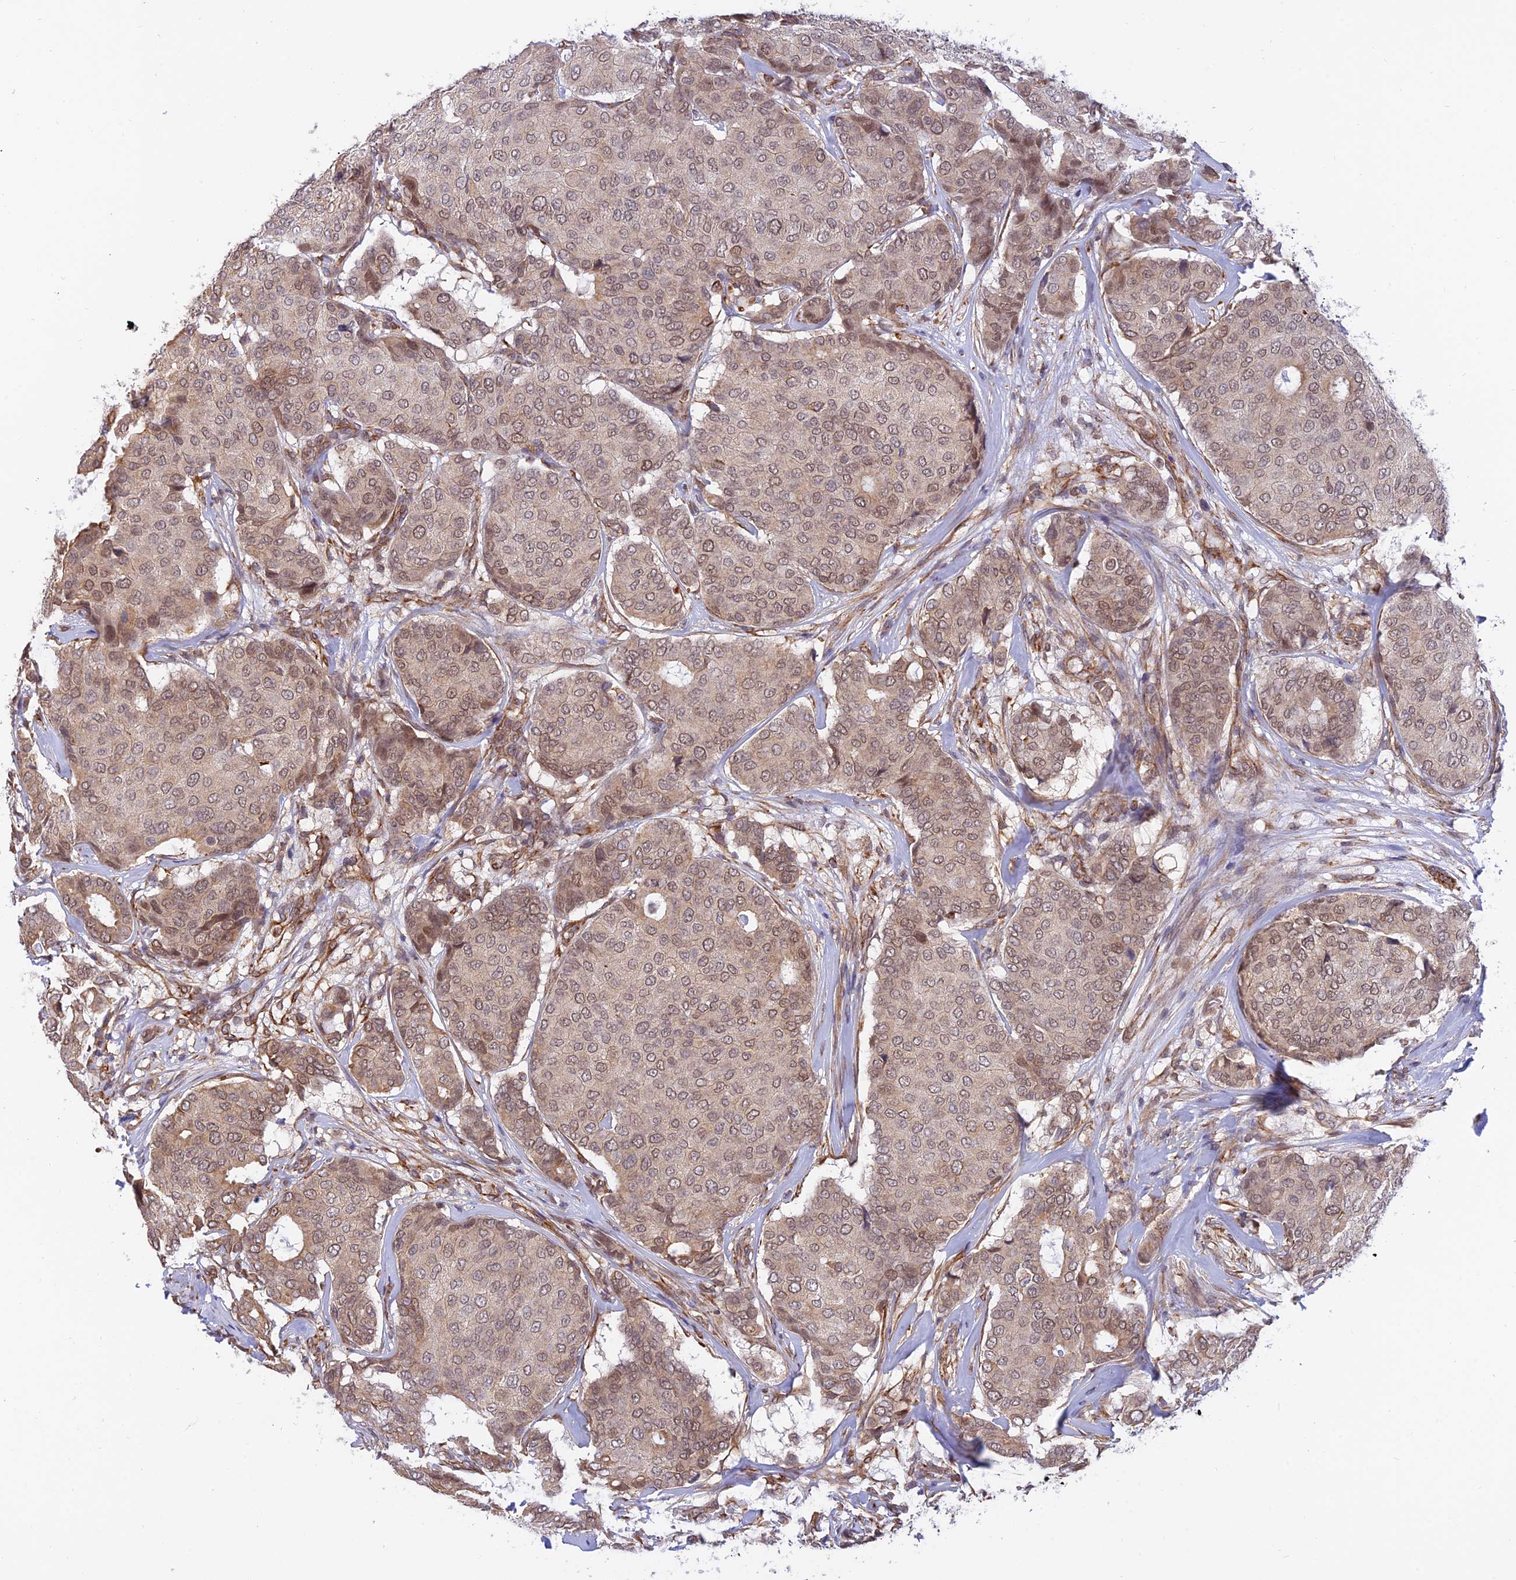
{"staining": {"intensity": "weak", "quantity": ">75%", "location": "nuclear"}, "tissue": "breast cancer", "cell_type": "Tumor cells", "image_type": "cancer", "snomed": [{"axis": "morphology", "description": "Duct carcinoma"}, {"axis": "topography", "description": "Breast"}], "caption": "A low amount of weak nuclear positivity is appreciated in approximately >75% of tumor cells in intraductal carcinoma (breast) tissue.", "gene": "PAGR1", "patient": {"sex": "female", "age": 75}}